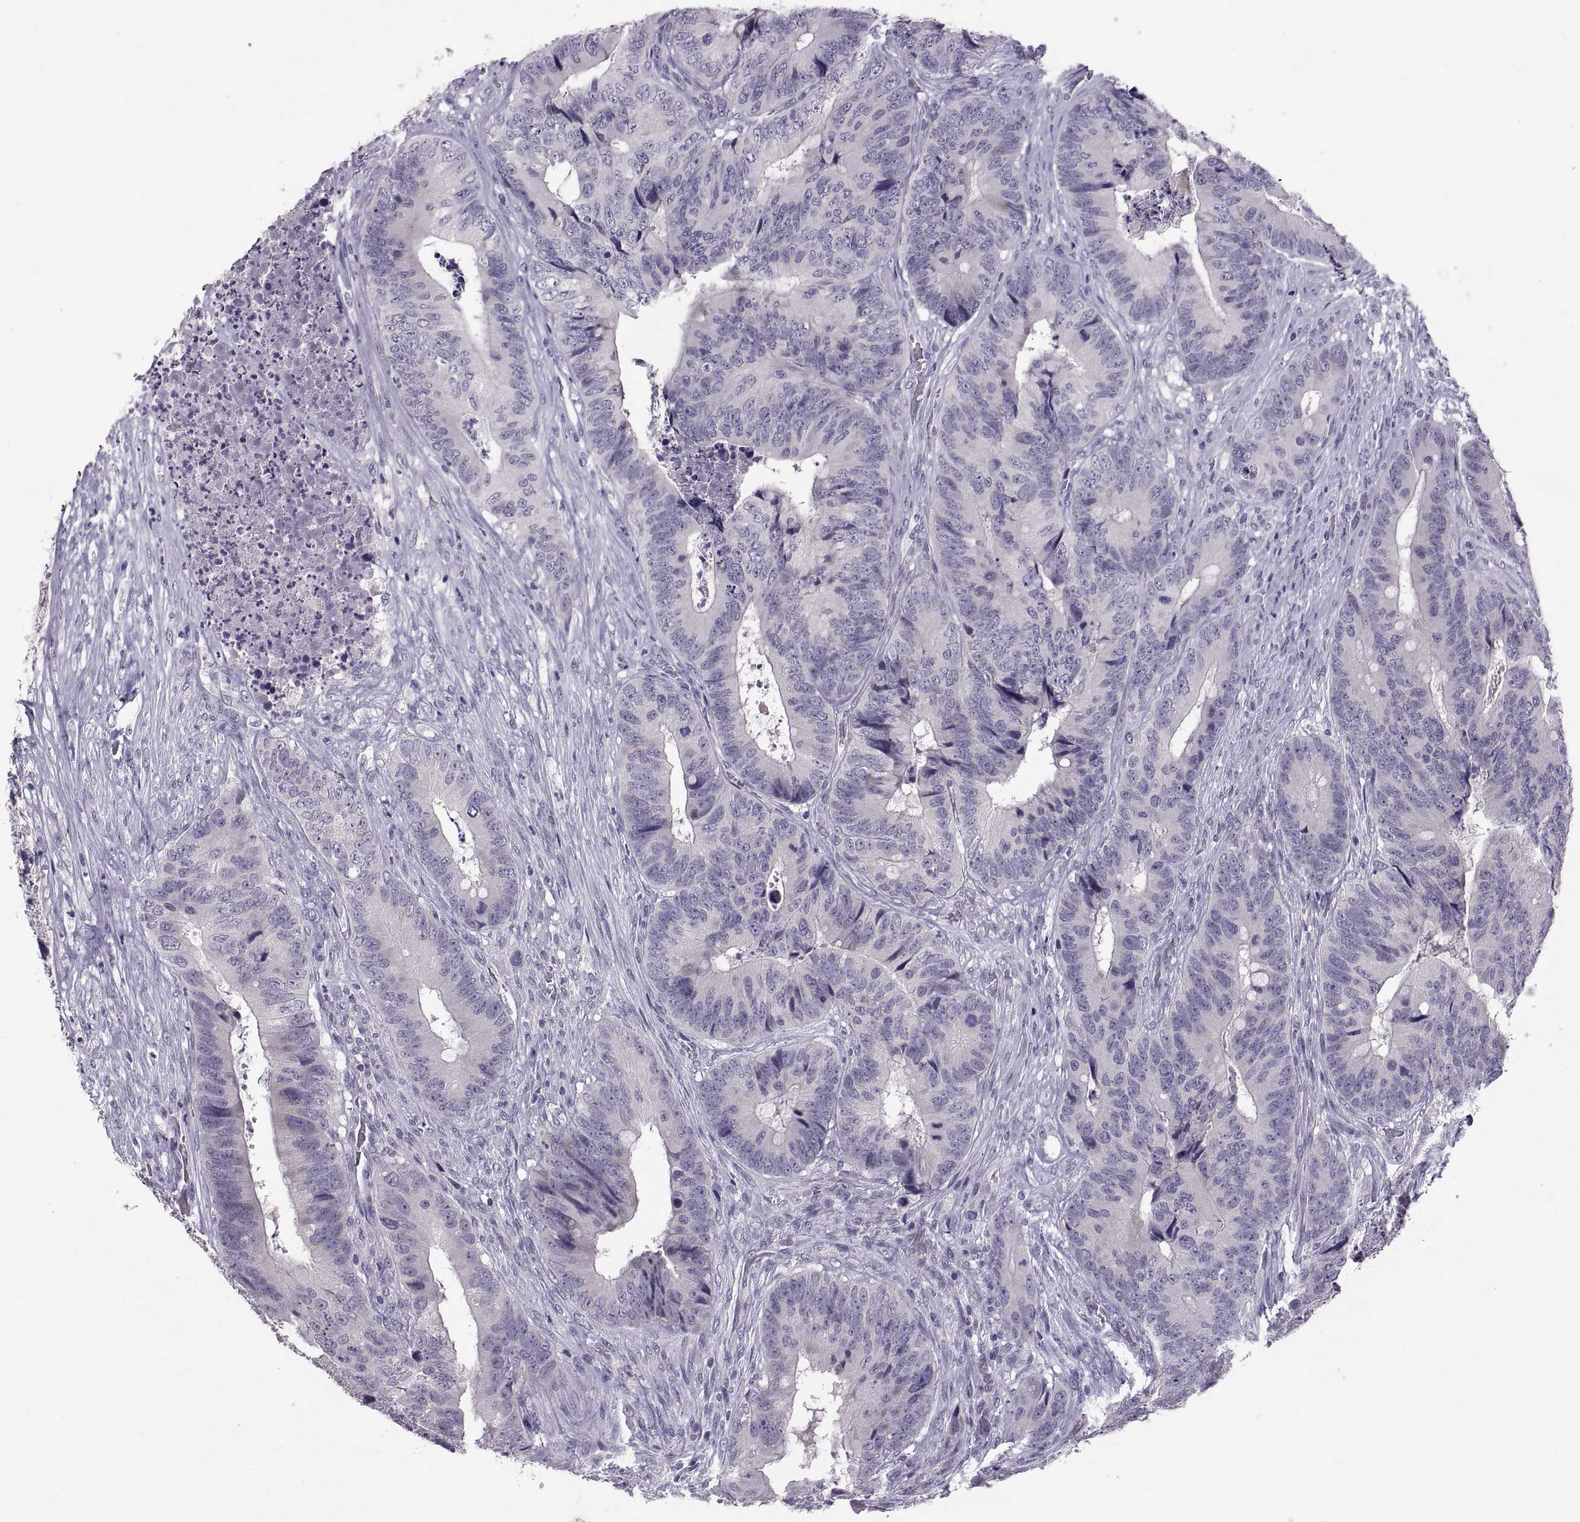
{"staining": {"intensity": "negative", "quantity": "none", "location": "none"}, "tissue": "colorectal cancer", "cell_type": "Tumor cells", "image_type": "cancer", "snomed": [{"axis": "morphology", "description": "Adenocarcinoma, NOS"}, {"axis": "topography", "description": "Colon"}], "caption": "The histopathology image displays no staining of tumor cells in colorectal adenocarcinoma.", "gene": "PTN", "patient": {"sex": "male", "age": 84}}